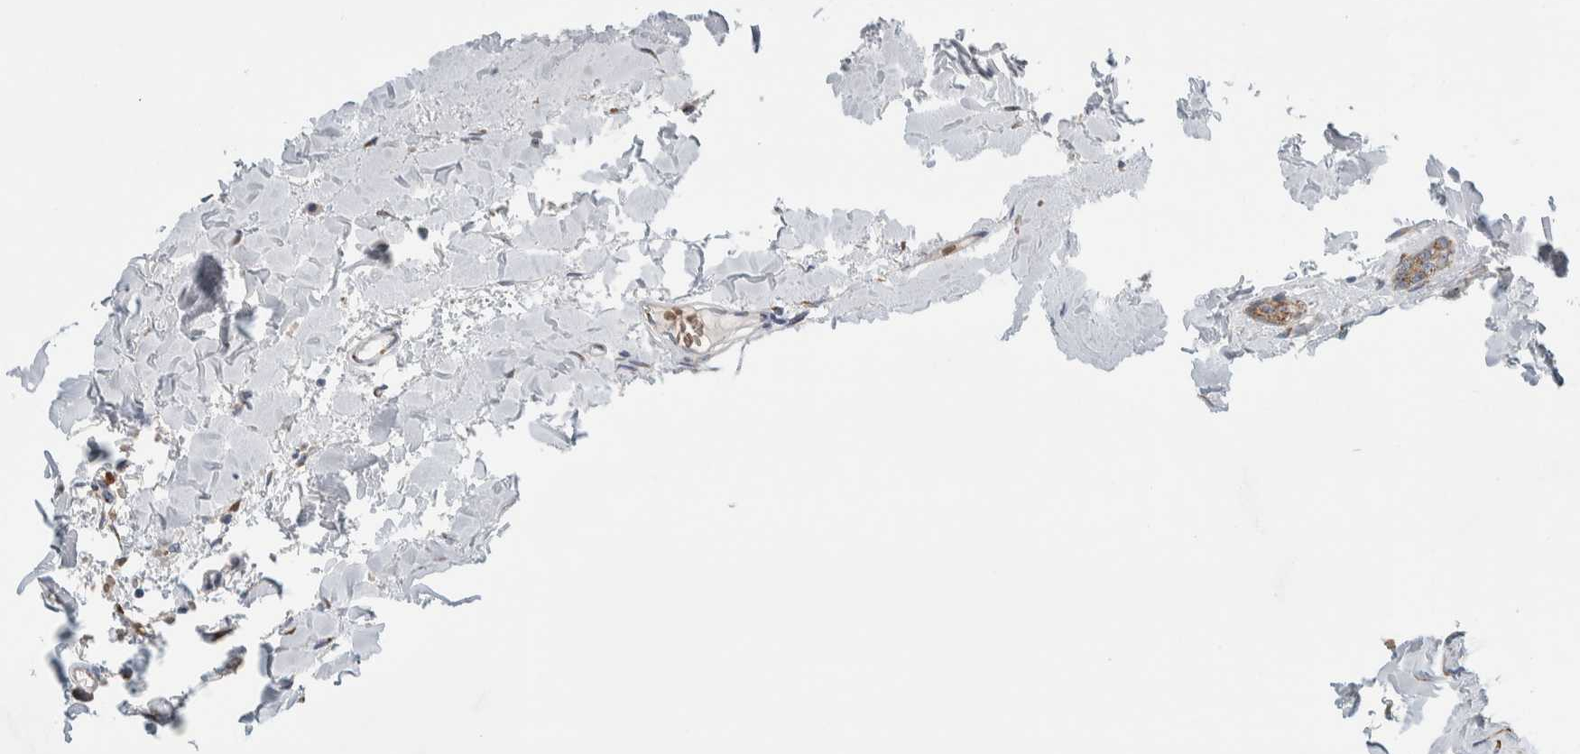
{"staining": {"intensity": "weak", "quantity": ">75%", "location": "cytoplasmic/membranous"}, "tissue": "breast cancer", "cell_type": "Tumor cells", "image_type": "cancer", "snomed": [{"axis": "morphology", "description": "Lobular carcinoma"}, {"axis": "topography", "description": "Skin"}, {"axis": "topography", "description": "Breast"}], "caption": "High-power microscopy captured an immunohistochemistry (IHC) photomicrograph of breast cancer (lobular carcinoma), revealing weak cytoplasmic/membranous expression in about >75% of tumor cells. Immunohistochemistry (ihc) stains the protein in brown and the nuclei are stained blue.", "gene": "SLC38A10", "patient": {"sex": "female", "age": 46}}